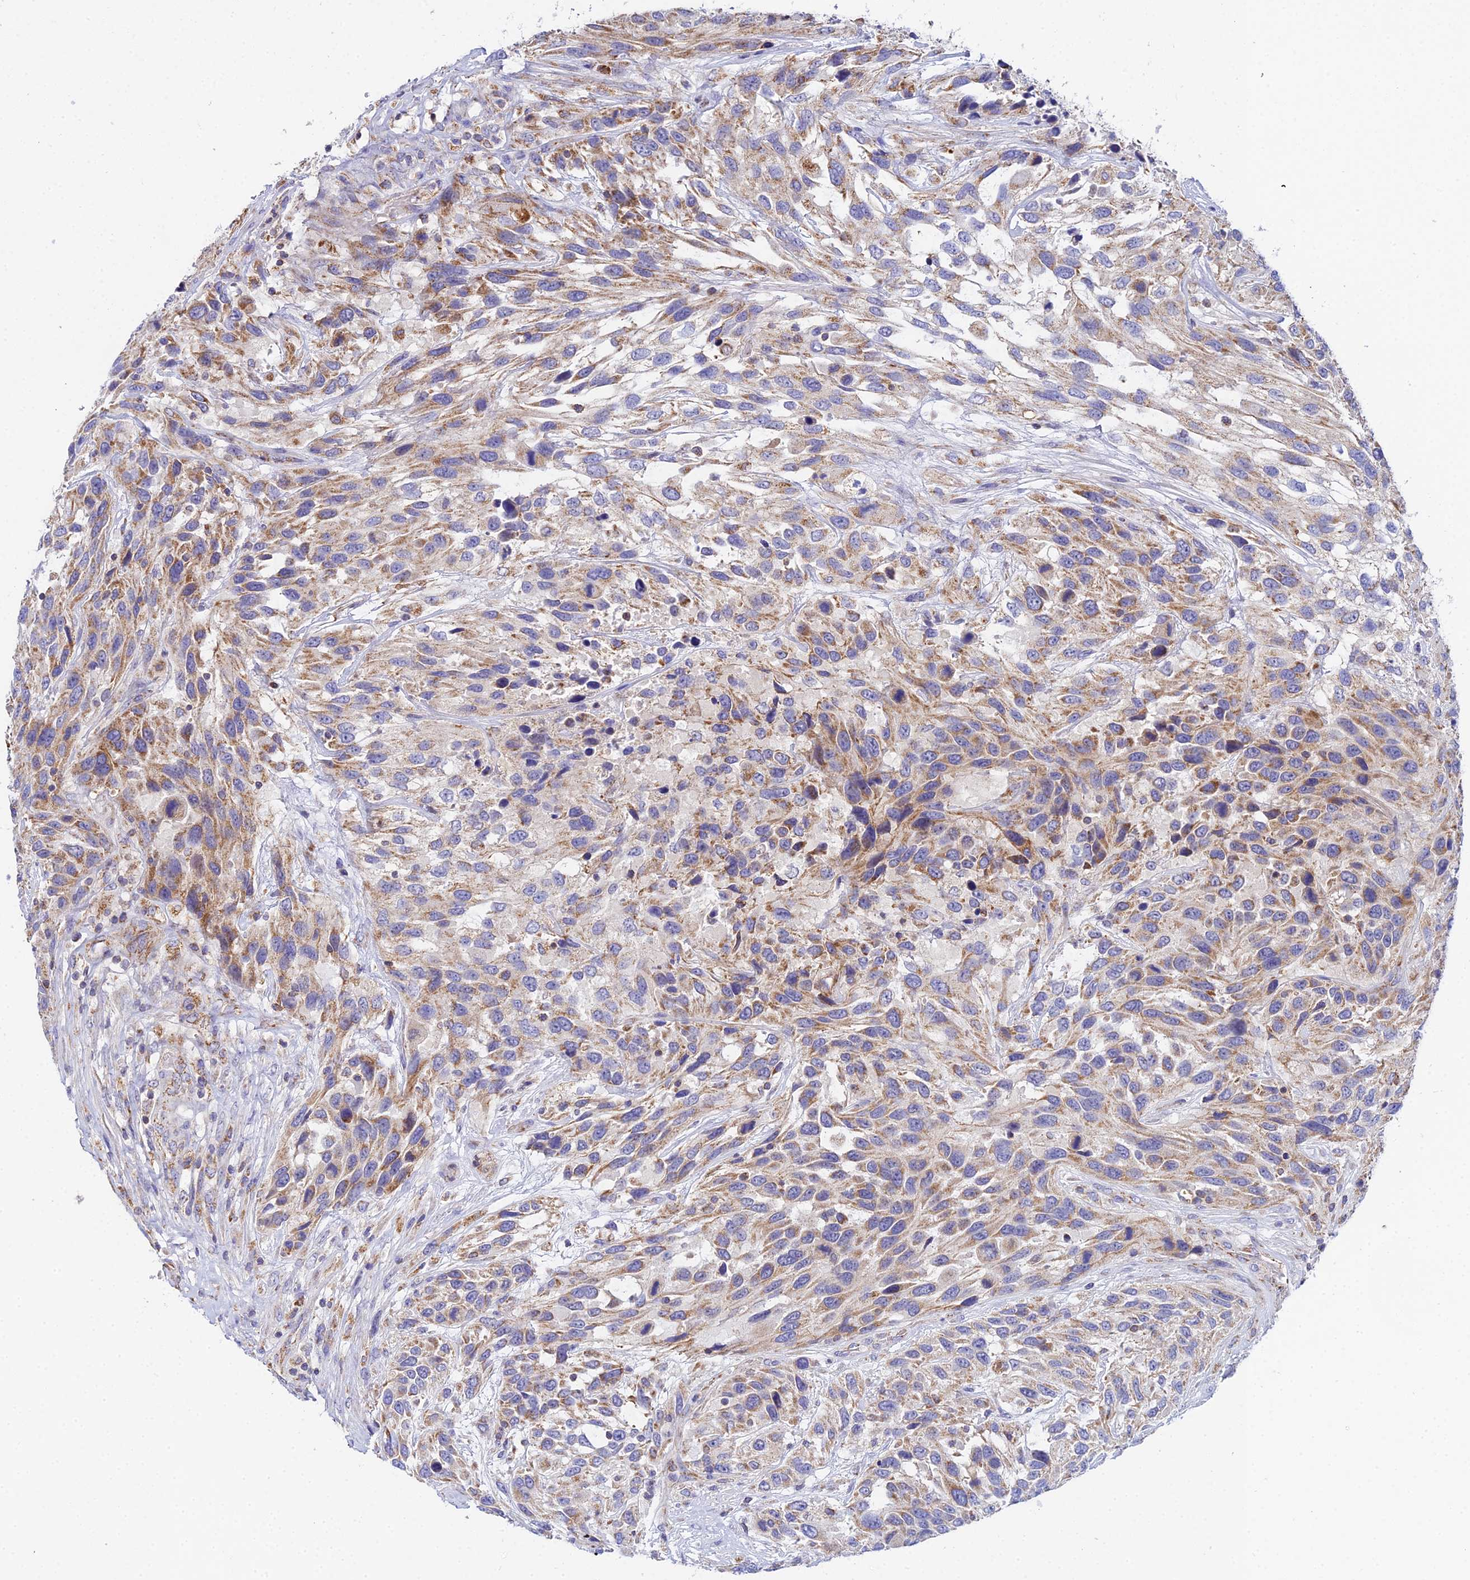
{"staining": {"intensity": "moderate", "quantity": ">75%", "location": "cytoplasmic/membranous"}, "tissue": "urothelial cancer", "cell_type": "Tumor cells", "image_type": "cancer", "snomed": [{"axis": "morphology", "description": "Urothelial carcinoma, High grade"}, {"axis": "topography", "description": "Urinary bladder"}], "caption": "High-grade urothelial carcinoma tissue exhibits moderate cytoplasmic/membranous staining in approximately >75% of tumor cells, visualized by immunohistochemistry.", "gene": "NIPSNAP3A", "patient": {"sex": "female", "age": 70}}